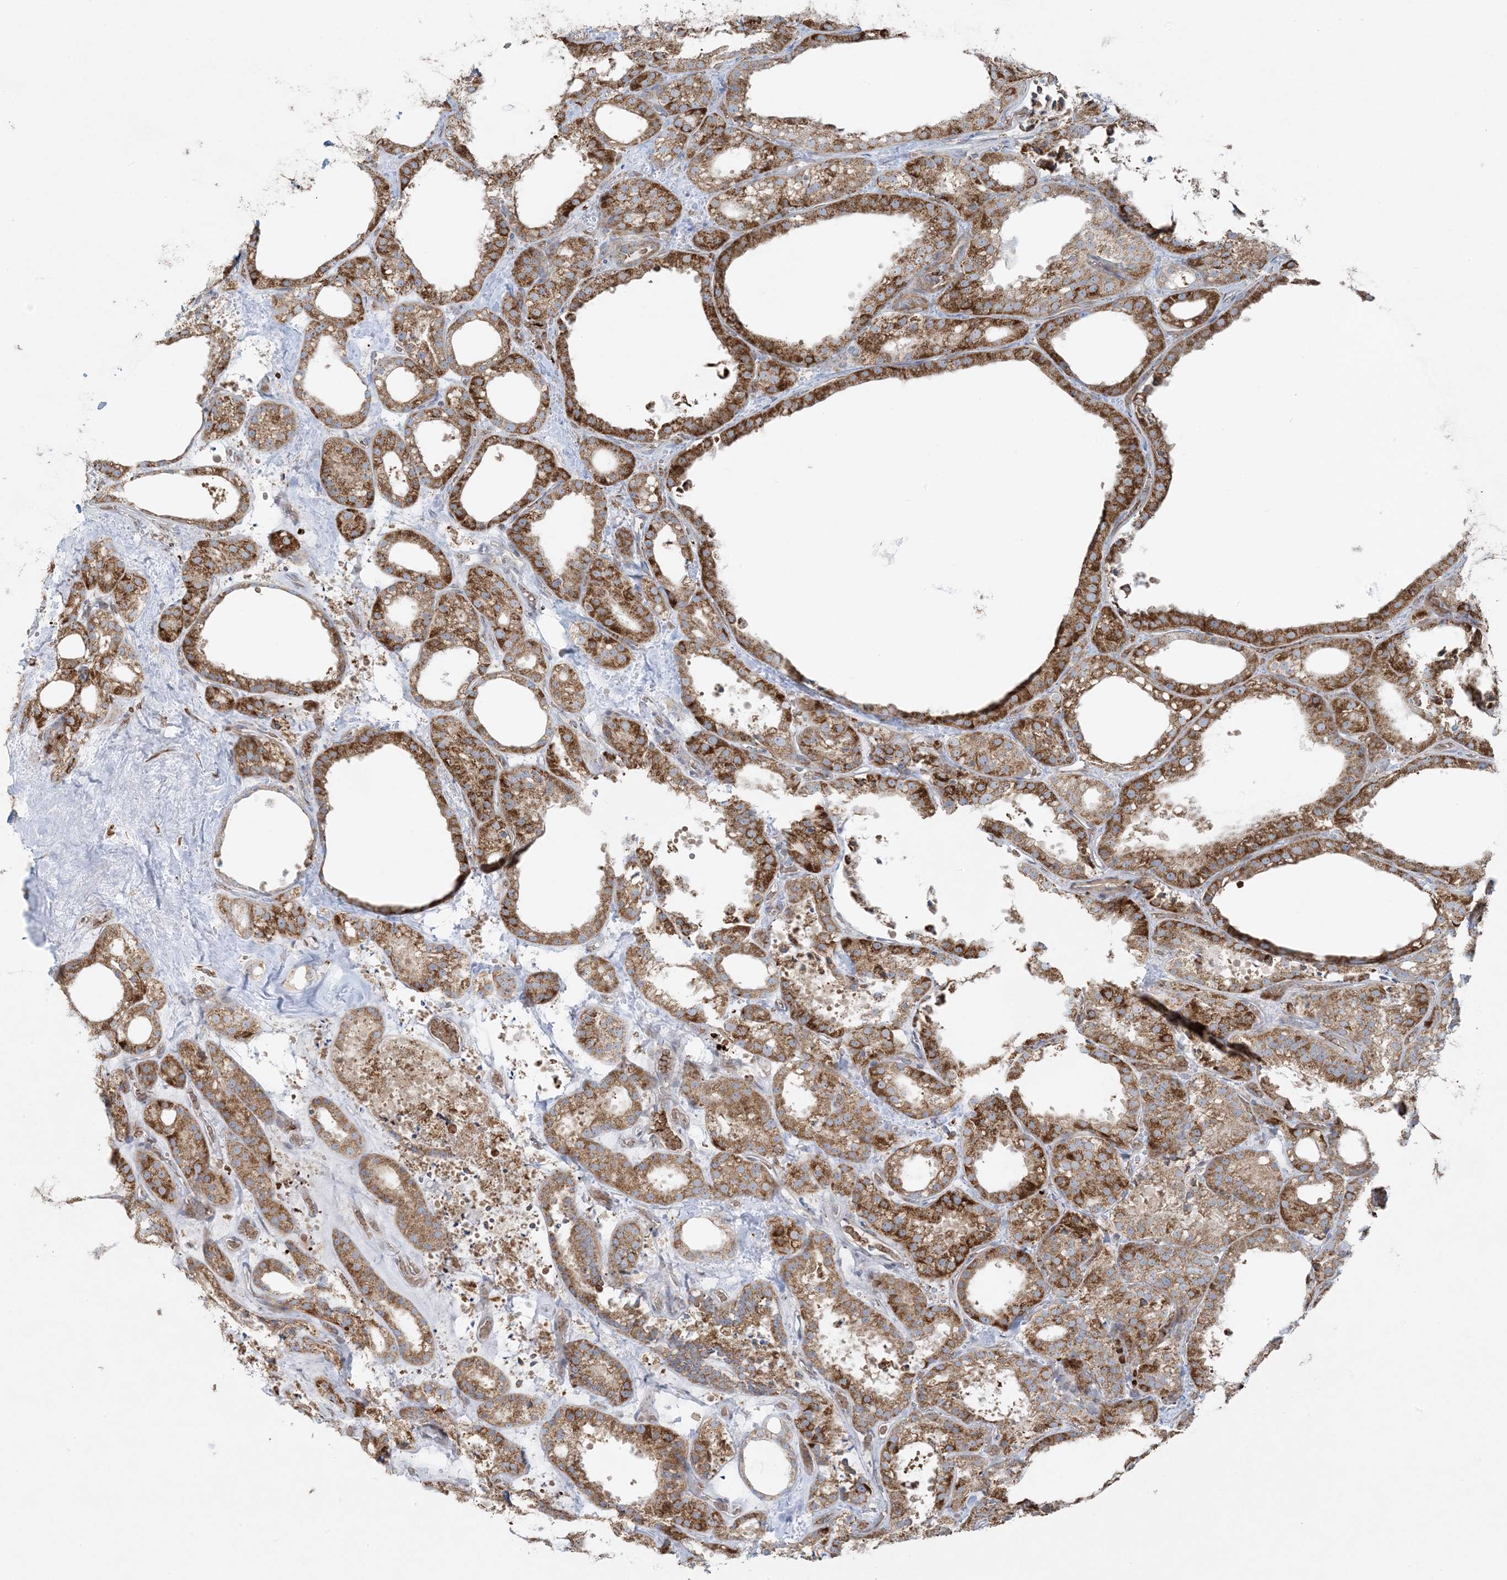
{"staining": {"intensity": "moderate", "quantity": ">75%", "location": "cytoplasmic/membranous"}, "tissue": "thyroid cancer", "cell_type": "Tumor cells", "image_type": "cancer", "snomed": [{"axis": "morphology", "description": "Papillary adenocarcinoma, NOS"}, {"axis": "topography", "description": "Thyroid gland"}], "caption": "A brown stain shows moderate cytoplasmic/membranous expression of a protein in thyroid cancer (papillary adenocarcinoma) tumor cells. Nuclei are stained in blue.", "gene": "PIK3R4", "patient": {"sex": "male", "age": 77}}